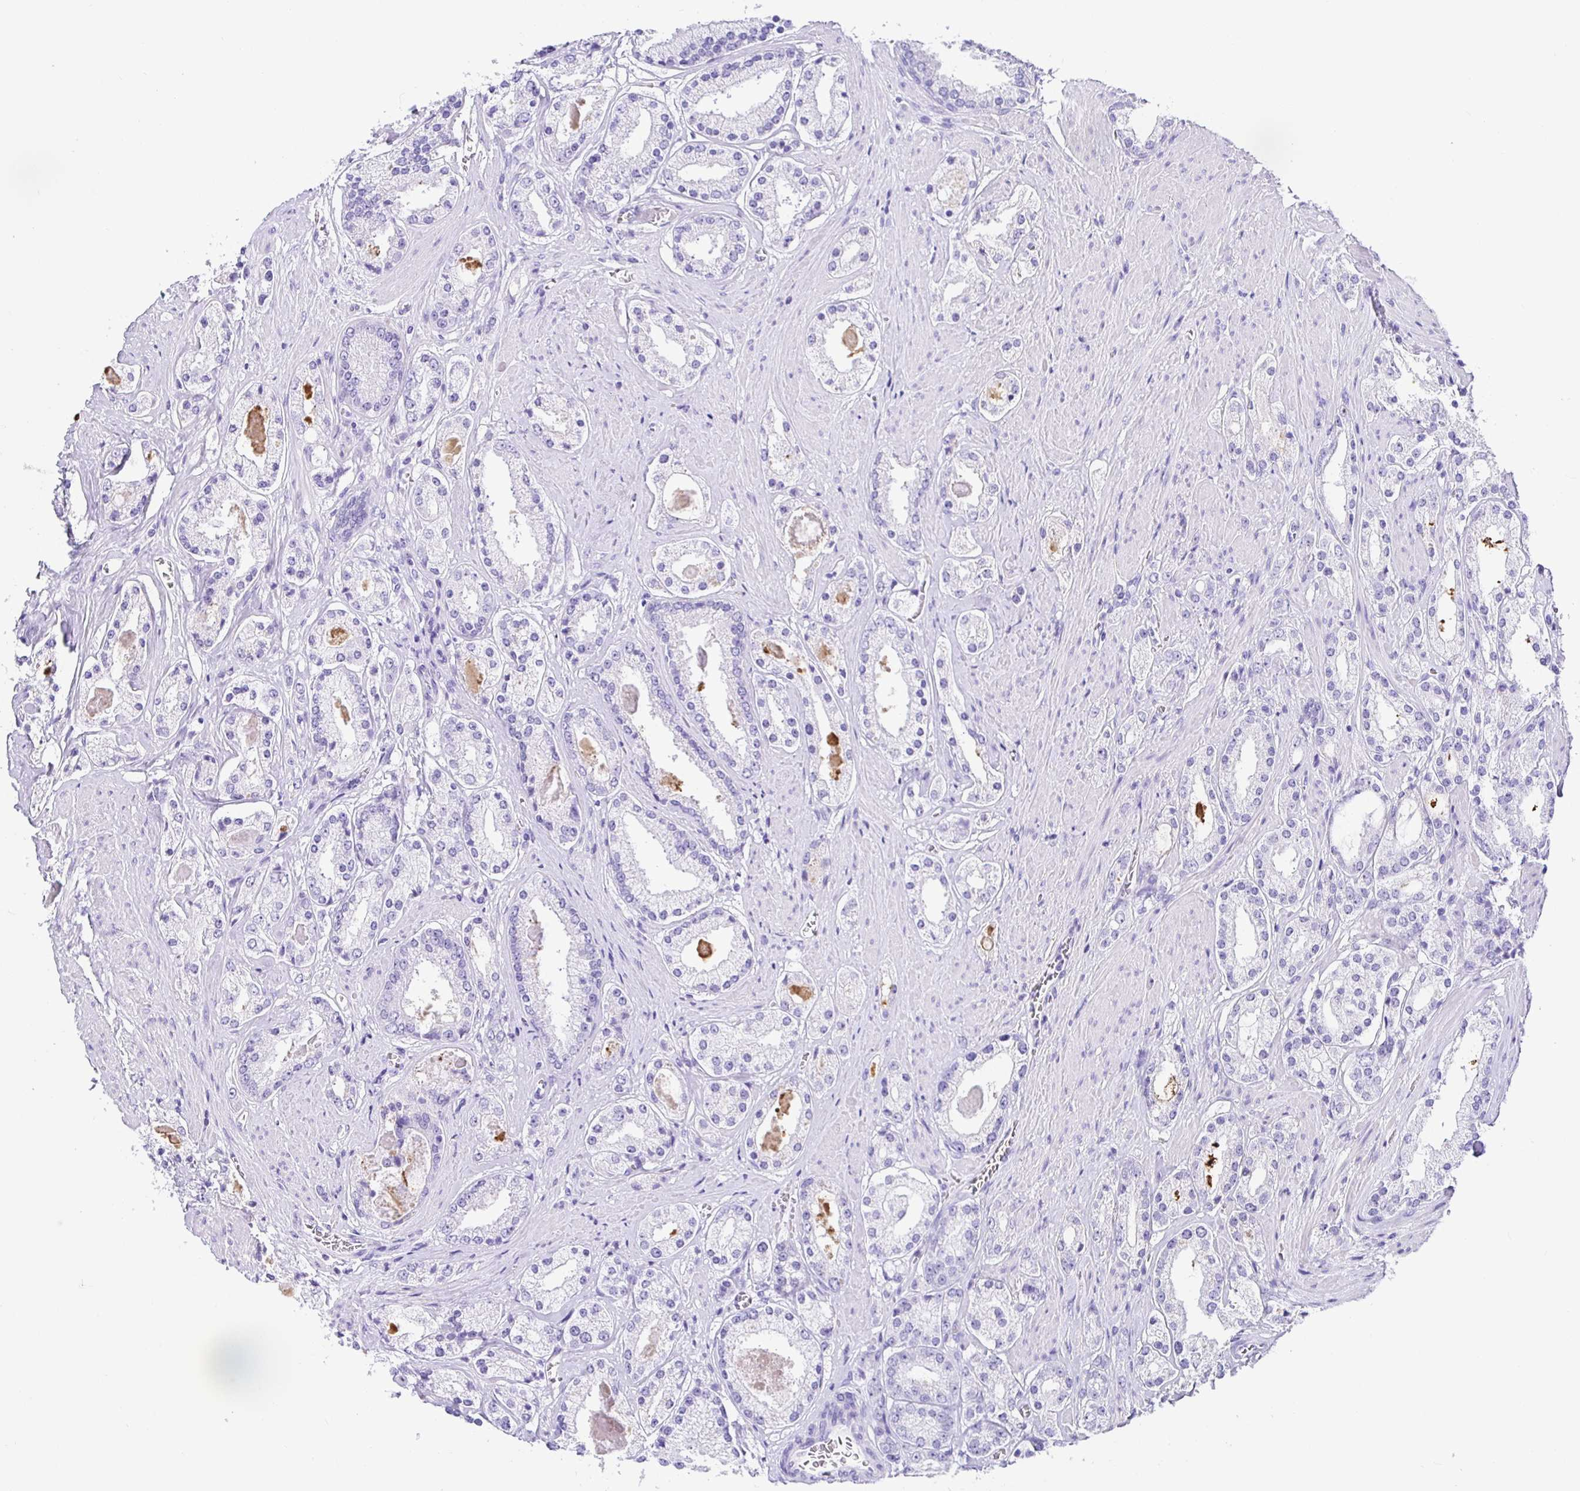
{"staining": {"intensity": "negative", "quantity": "none", "location": "none"}, "tissue": "prostate cancer", "cell_type": "Tumor cells", "image_type": "cancer", "snomed": [{"axis": "morphology", "description": "Adenocarcinoma, High grade"}, {"axis": "topography", "description": "Prostate"}], "caption": "An image of prostate cancer stained for a protein displays no brown staining in tumor cells. (Immunohistochemistry (ihc), brightfield microscopy, high magnification).", "gene": "PRAMEF19", "patient": {"sex": "male", "age": 67}}